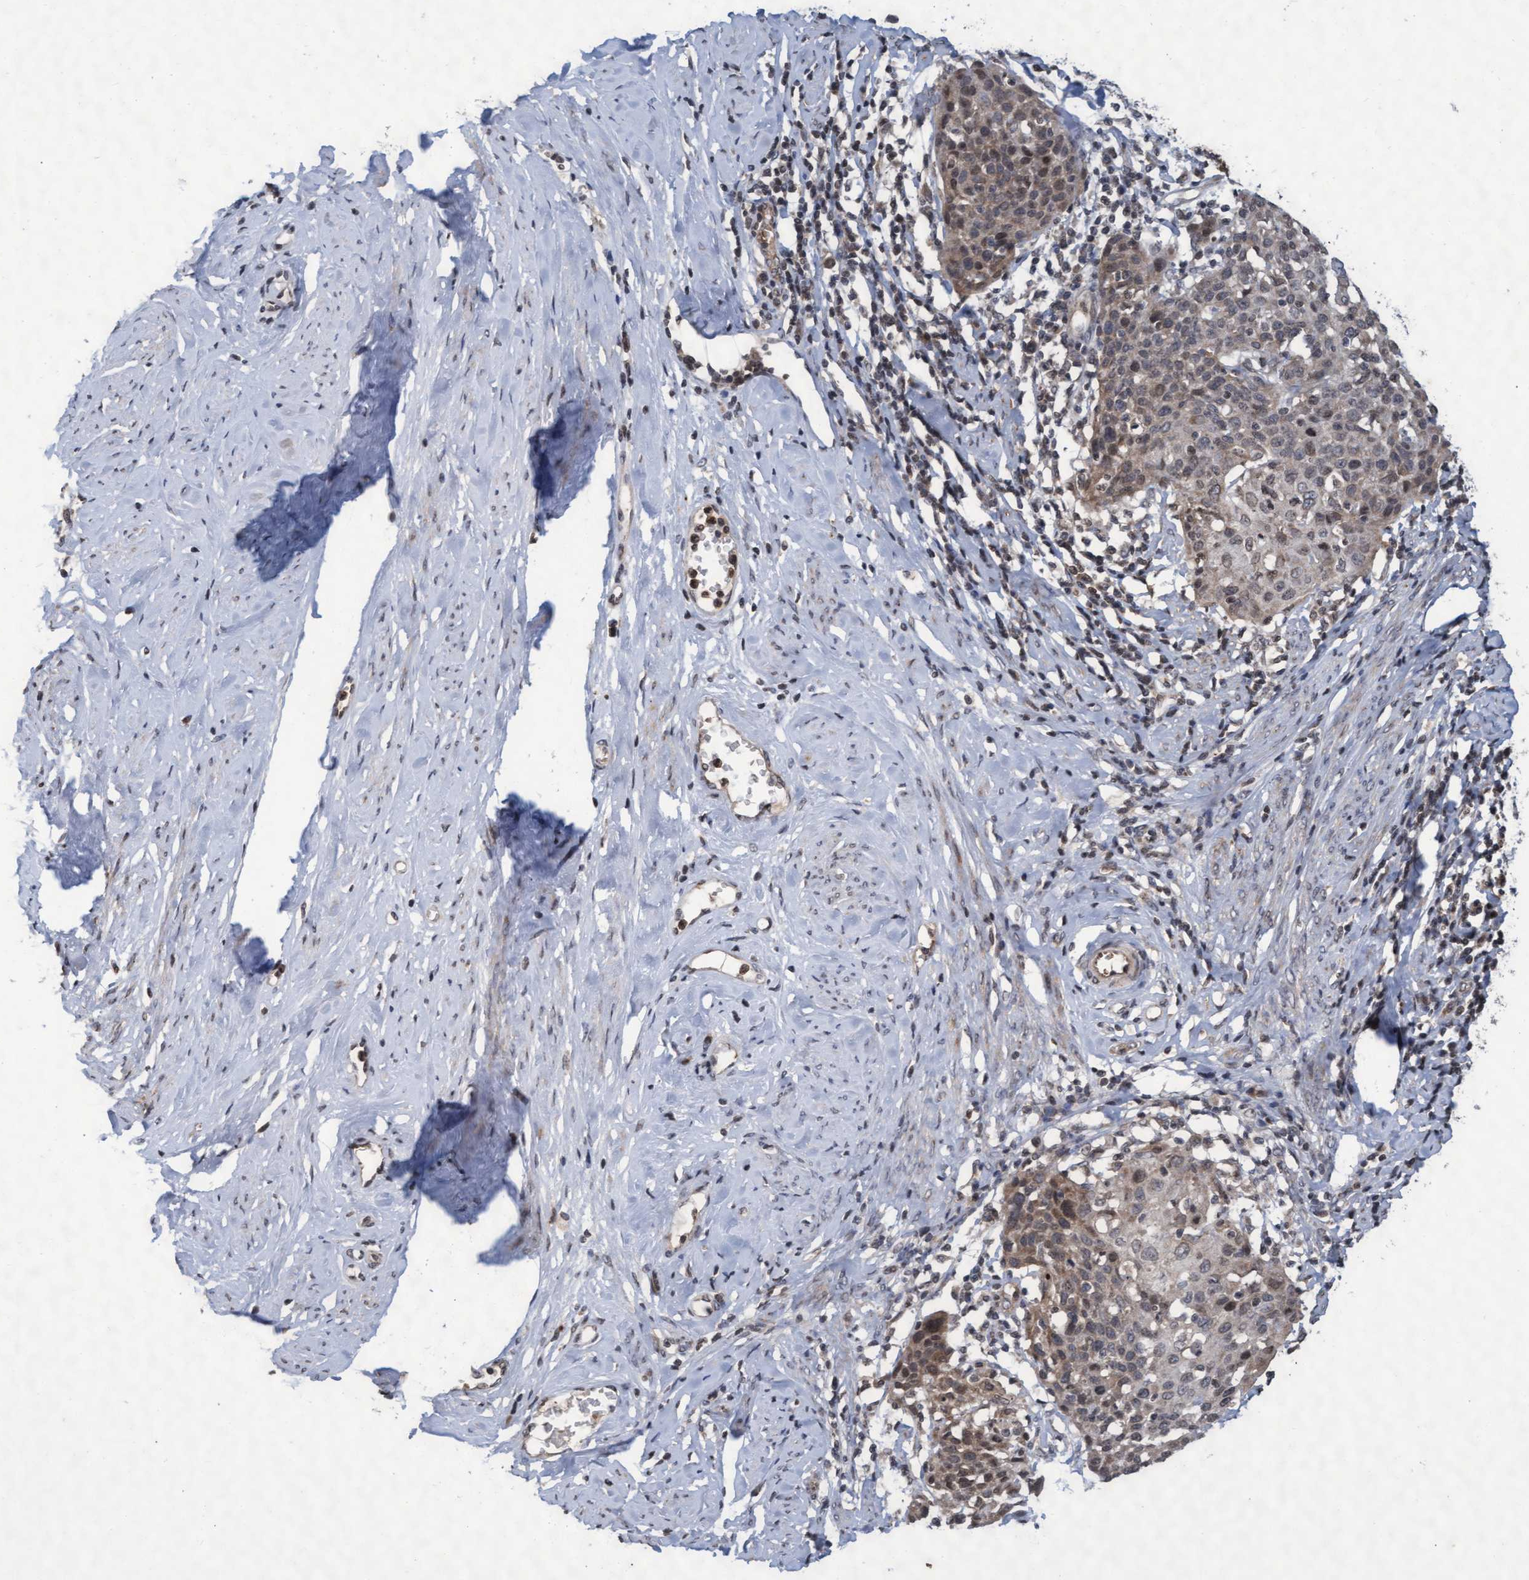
{"staining": {"intensity": "weak", "quantity": "<25%", "location": "cytoplasmic/membranous,nuclear"}, "tissue": "cervical cancer", "cell_type": "Tumor cells", "image_type": "cancer", "snomed": [{"axis": "morphology", "description": "Squamous cell carcinoma, NOS"}, {"axis": "topography", "description": "Cervix"}], "caption": "A high-resolution micrograph shows immunohistochemistry (IHC) staining of cervical cancer (squamous cell carcinoma), which displays no significant positivity in tumor cells.", "gene": "KCNC2", "patient": {"sex": "female", "age": 38}}